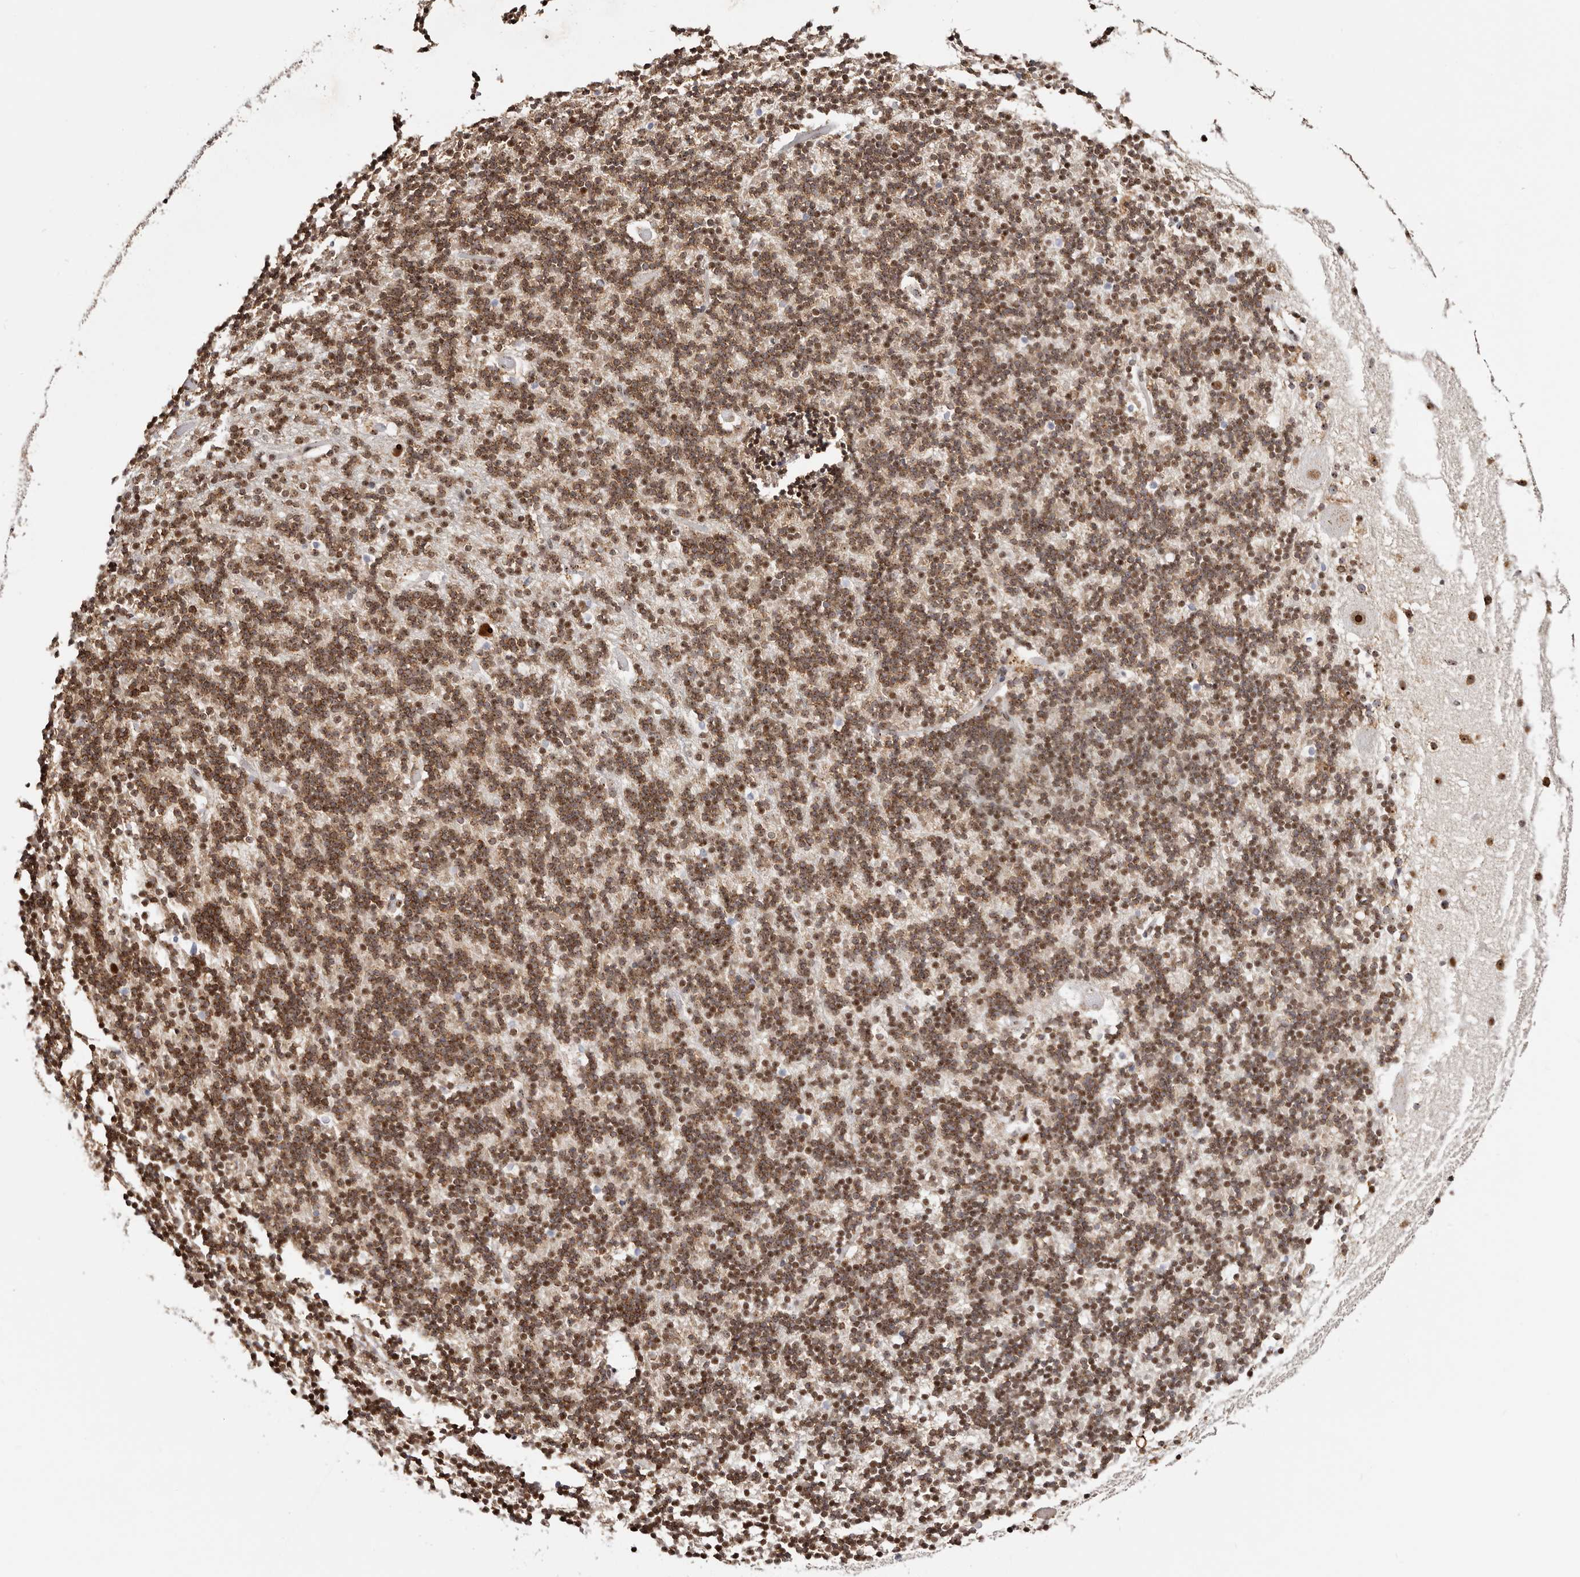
{"staining": {"intensity": "moderate", "quantity": ">75%", "location": "nuclear"}, "tissue": "cerebellum", "cell_type": "Cells in granular layer", "image_type": "normal", "snomed": [{"axis": "morphology", "description": "Normal tissue, NOS"}, {"axis": "topography", "description": "Cerebellum"}], "caption": "This image demonstrates IHC staining of normal human cerebellum, with medium moderate nuclear staining in about >75% of cells in granular layer.", "gene": "IQGAP3", "patient": {"sex": "male", "age": 57}}